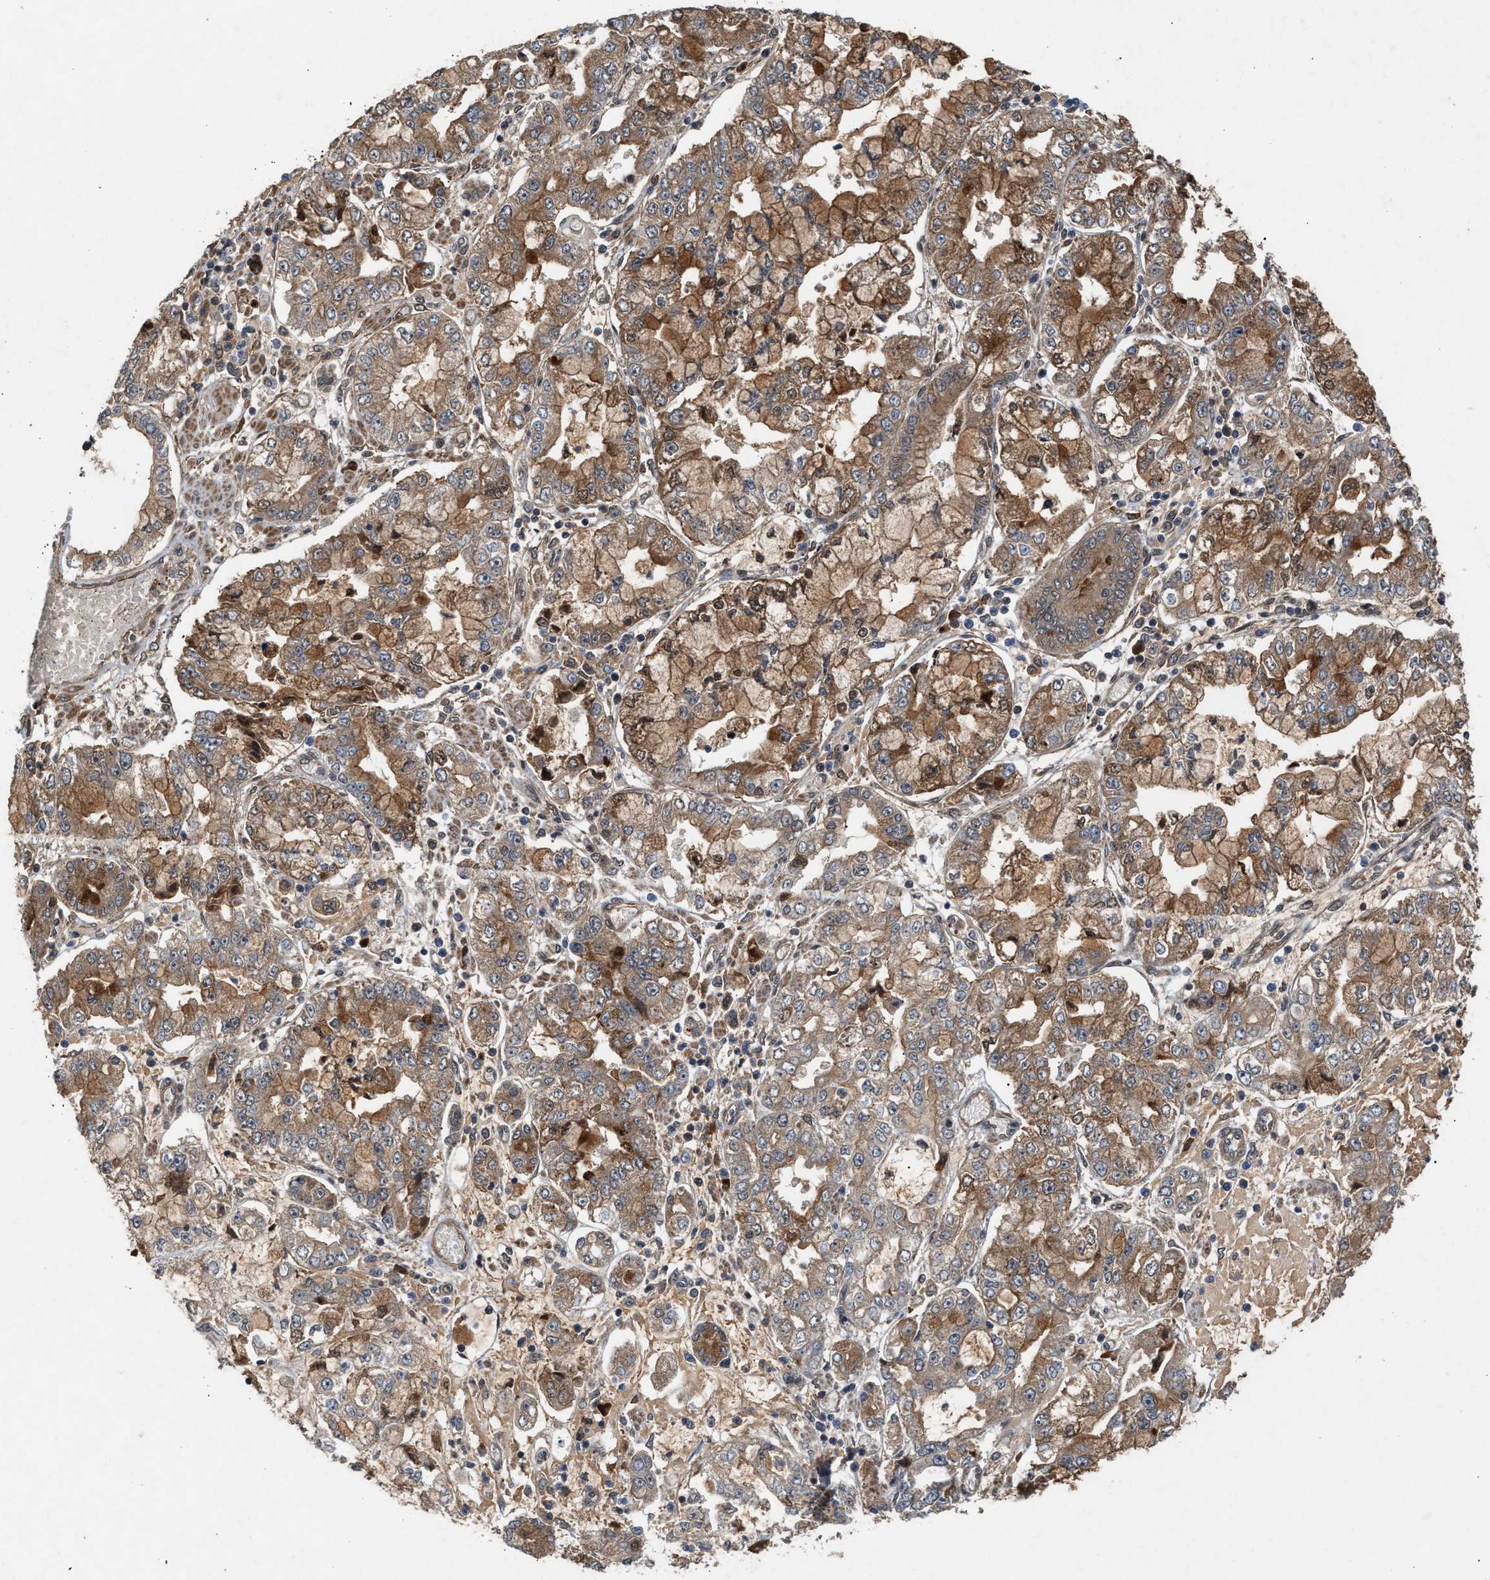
{"staining": {"intensity": "moderate", "quantity": ">75%", "location": "cytoplasmic/membranous"}, "tissue": "stomach cancer", "cell_type": "Tumor cells", "image_type": "cancer", "snomed": [{"axis": "morphology", "description": "Adenocarcinoma, NOS"}, {"axis": "topography", "description": "Stomach"}], "caption": "Protein staining of adenocarcinoma (stomach) tissue reveals moderate cytoplasmic/membranous positivity in approximately >75% of tumor cells.", "gene": "RUSC2", "patient": {"sex": "male", "age": 76}}